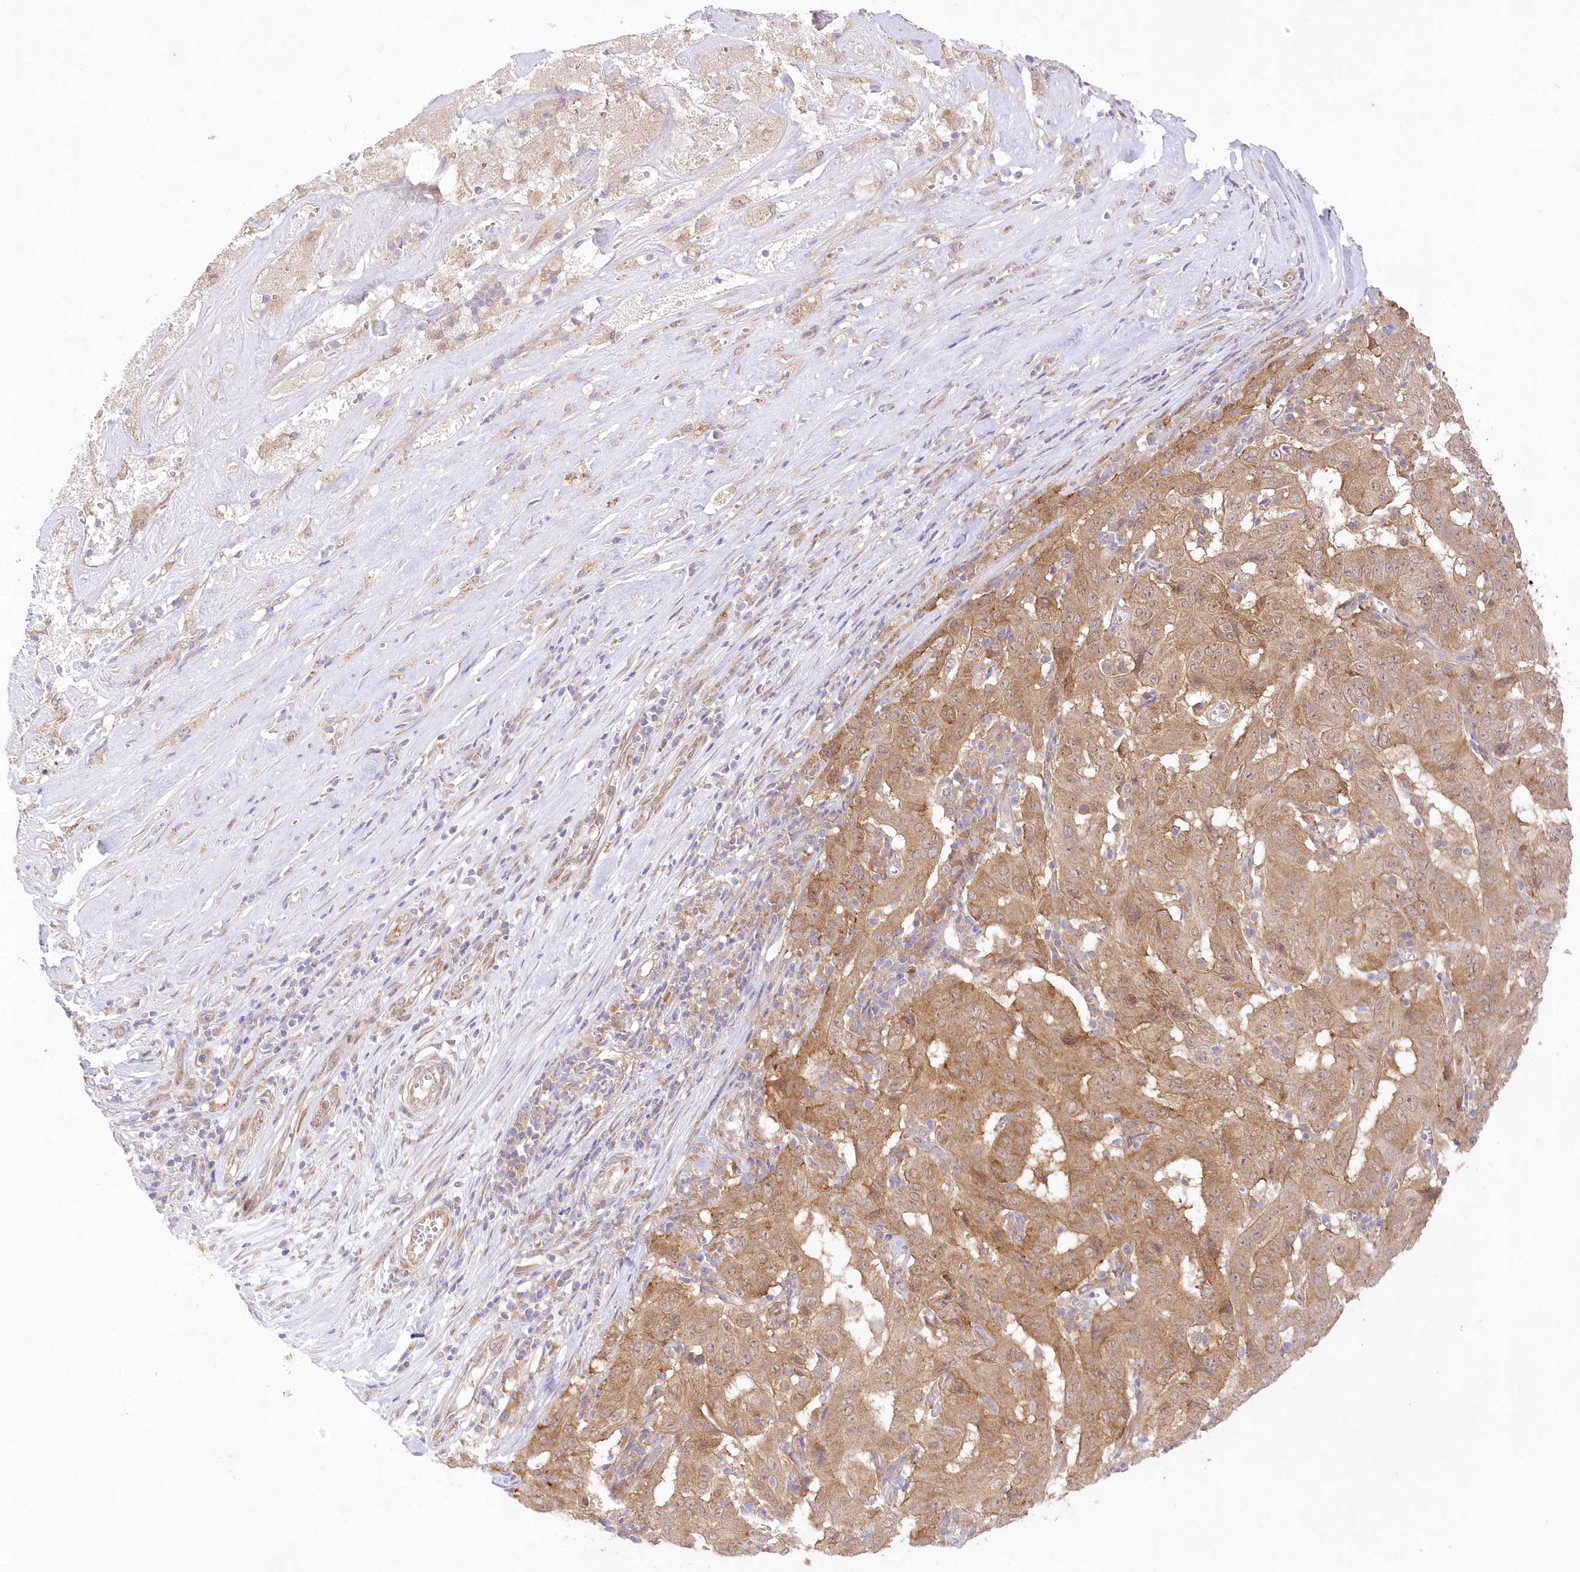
{"staining": {"intensity": "moderate", "quantity": ">75%", "location": "cytoplasmic/membranous"}, "tissue": "pancreatic cancer", "cell_type": "Tumor cells", "image_type": "cancer", "snomed": [{"axis": "morphology", "description": "Adenocarcinoma, NOS"}, {"axis": "topography", "description": "Pancreas"}], "caption": "Adenocarcinoma (pancreatic) stained for a protein displays moderate cytoplasmic/membranous positivity in tumor cells.", "gene": "RNPEP", "patient": {"sex": "male", "age": 63}}